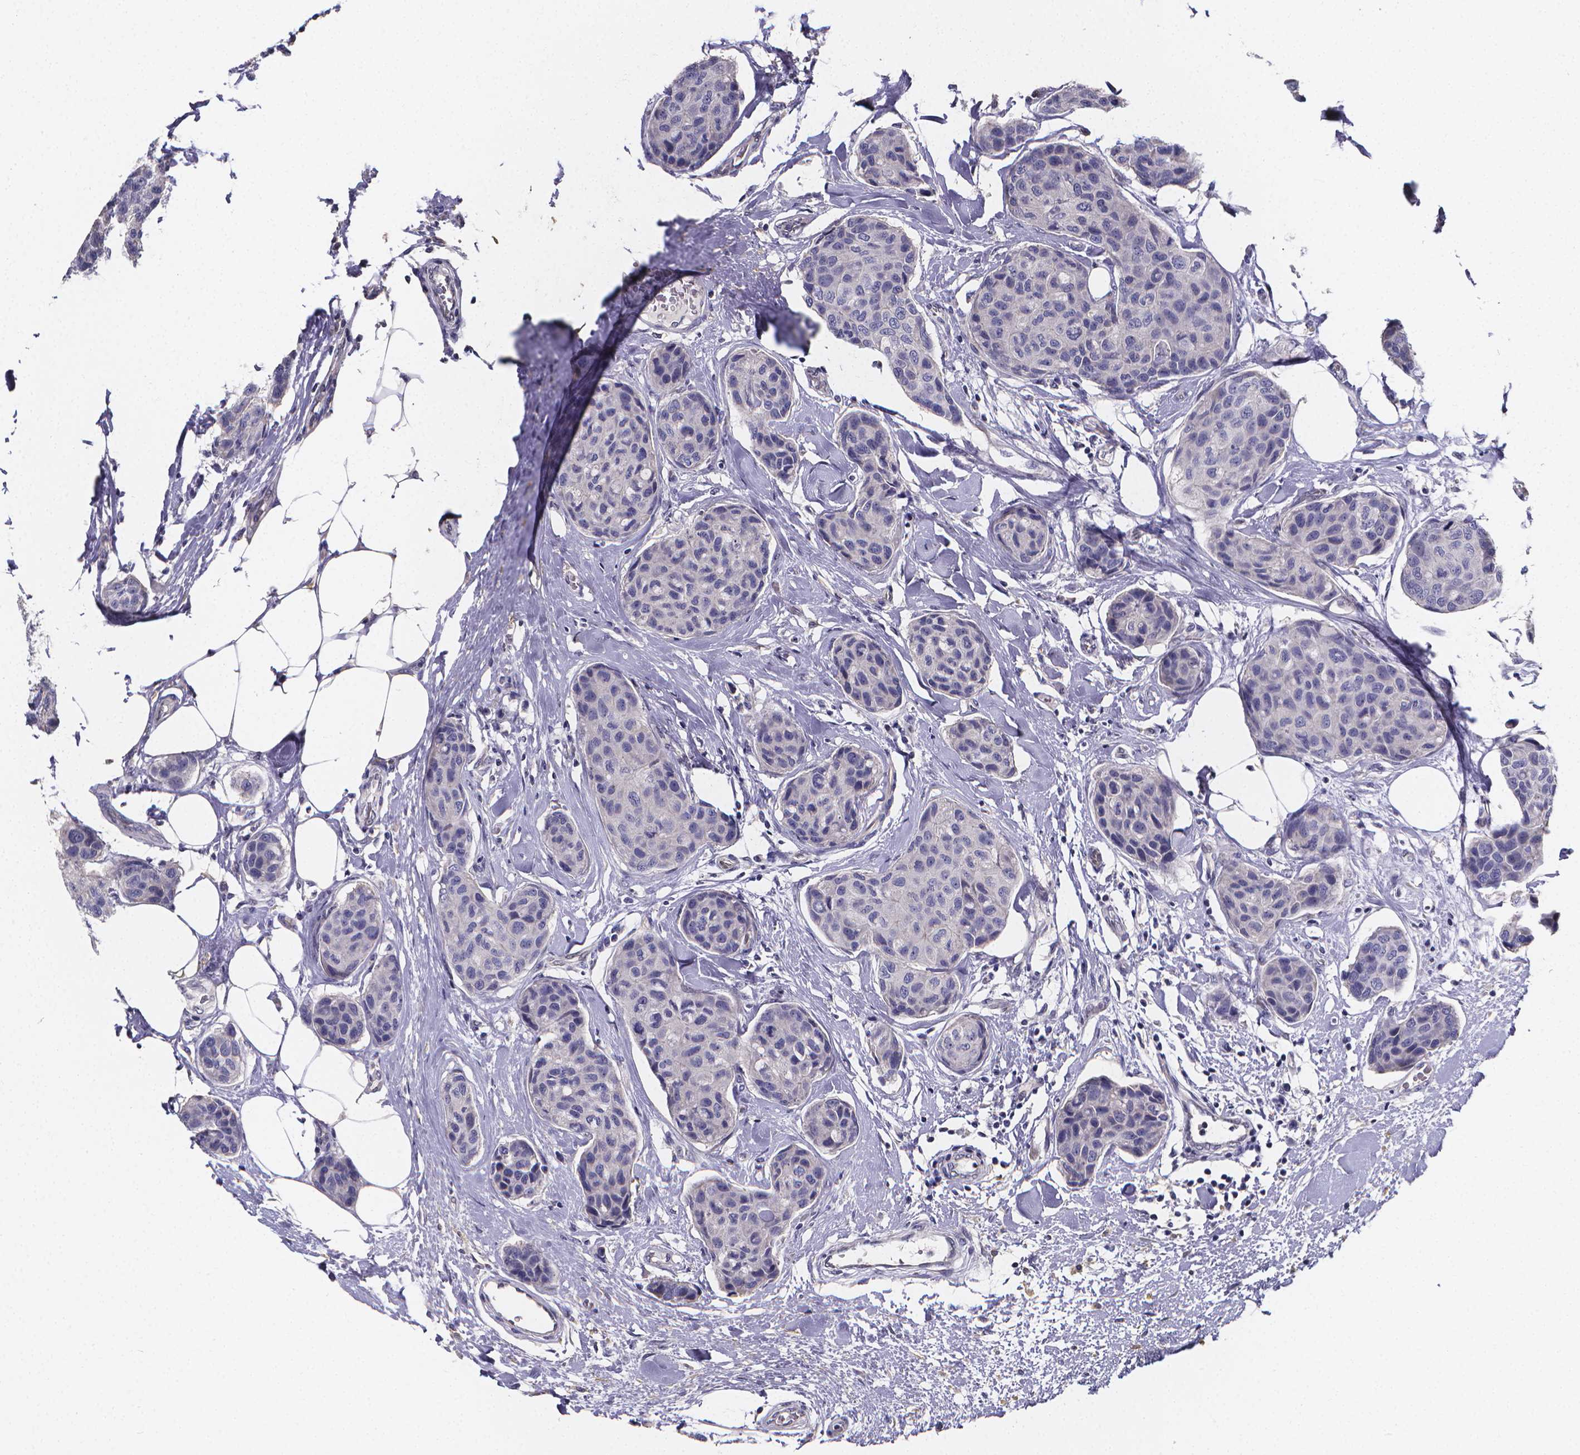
{"staining": {"intensity": "negative", "quantity": "none", "location": "none"}, "tissue": "breast cancer", "cell_type": "Tumor cells", "image_type": "cancer", "snomed": [{"axis": "morphology", "description": "Duct carcinoma"}, {"axis": "topography", "description": "Breast"}], "caption": "High power microscopy image of an immunohistochemistry (IHC) photomicrograph of breast cancer, revealing no significant staining in tumor cells.", "gene": "PAH", "patient": {"sex": "female", "age": 80}}